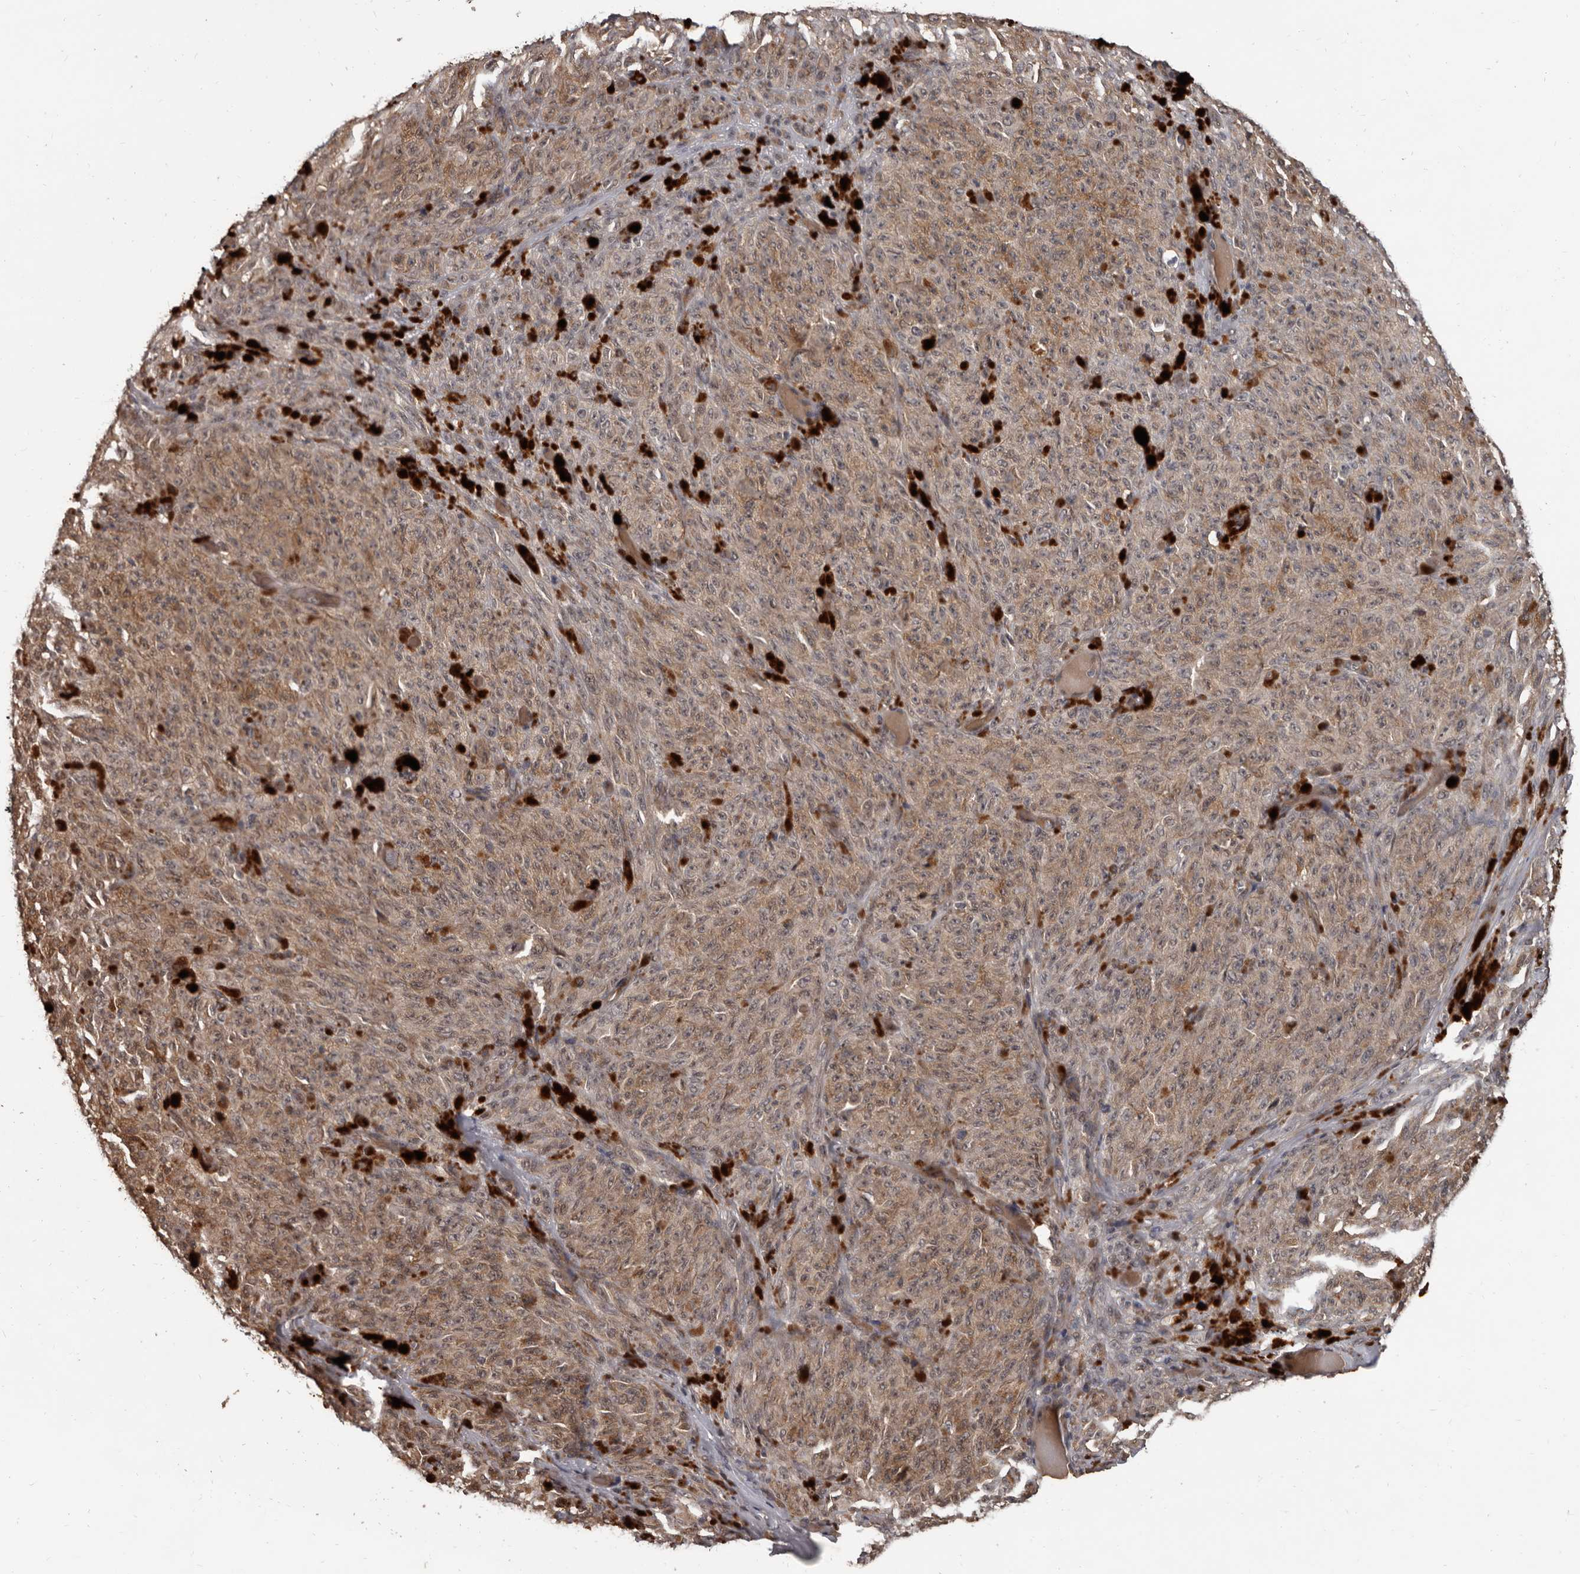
{"staining": {"intensity": "weak", "quantity": ">75%", "location": "cytoplasmic/membranous"}, "tissue": "melanoma", "cell_type": "Tumor cells", "image_type": "cancer", "snomed": [{"axis": "morphology", "description": "Malignant melanoma, NOS"}, {"axis": "topography", "description": "Skin"}], "caption": "A brown stain highlights weak cytoplasmic/membranous staining of a protein in human melanoma tumor cells. (DAB = brown stain, brightfield microscopy at high magnification).", "gene": "AHR", "patient": {"sex": "female", "age": 82}}